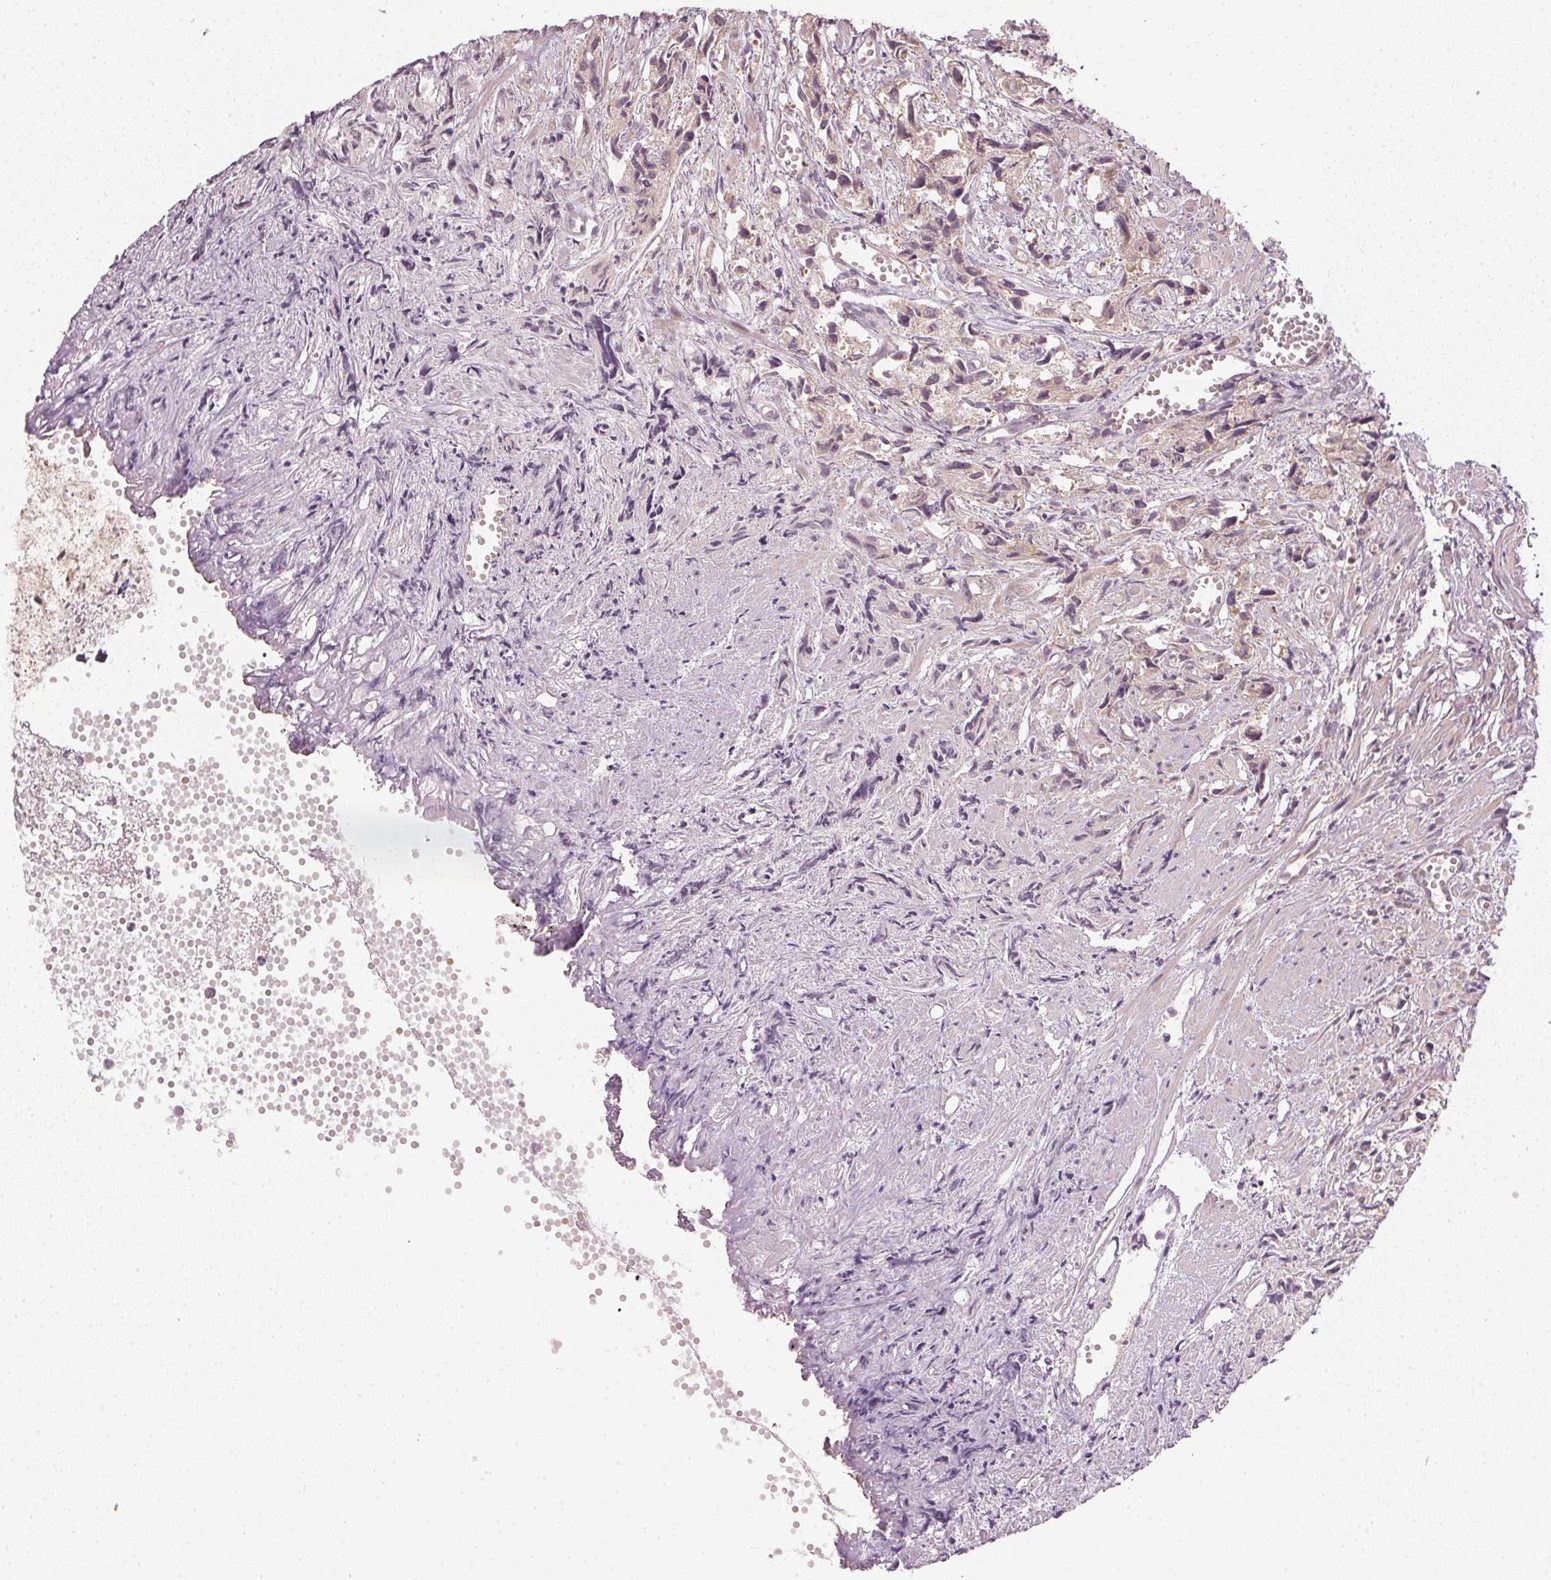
{"staining": {"intensity": "weak", "quantity": ">75%", "location": "cytoplasmic/membranous,nuclear"}, "tissue": "prostate cancer", "cell_type": "Tumor cells", "image_type": "cancer", "snomed": [{"axis": "morphology", "description": "Adenocarcinoma, High grade"}, {"axis": "topography", "description": "Prostate"}], "caption": "There is low levels of weak cytoplasmic/membranous and nuclear expression in tumor cells of high-grade adenocarcinoma (prostate), as demonstrated by immunohistochemical staining (brown color).", "gene": "UBE2L3", "patient": {"sex": "male", "age": 58}}